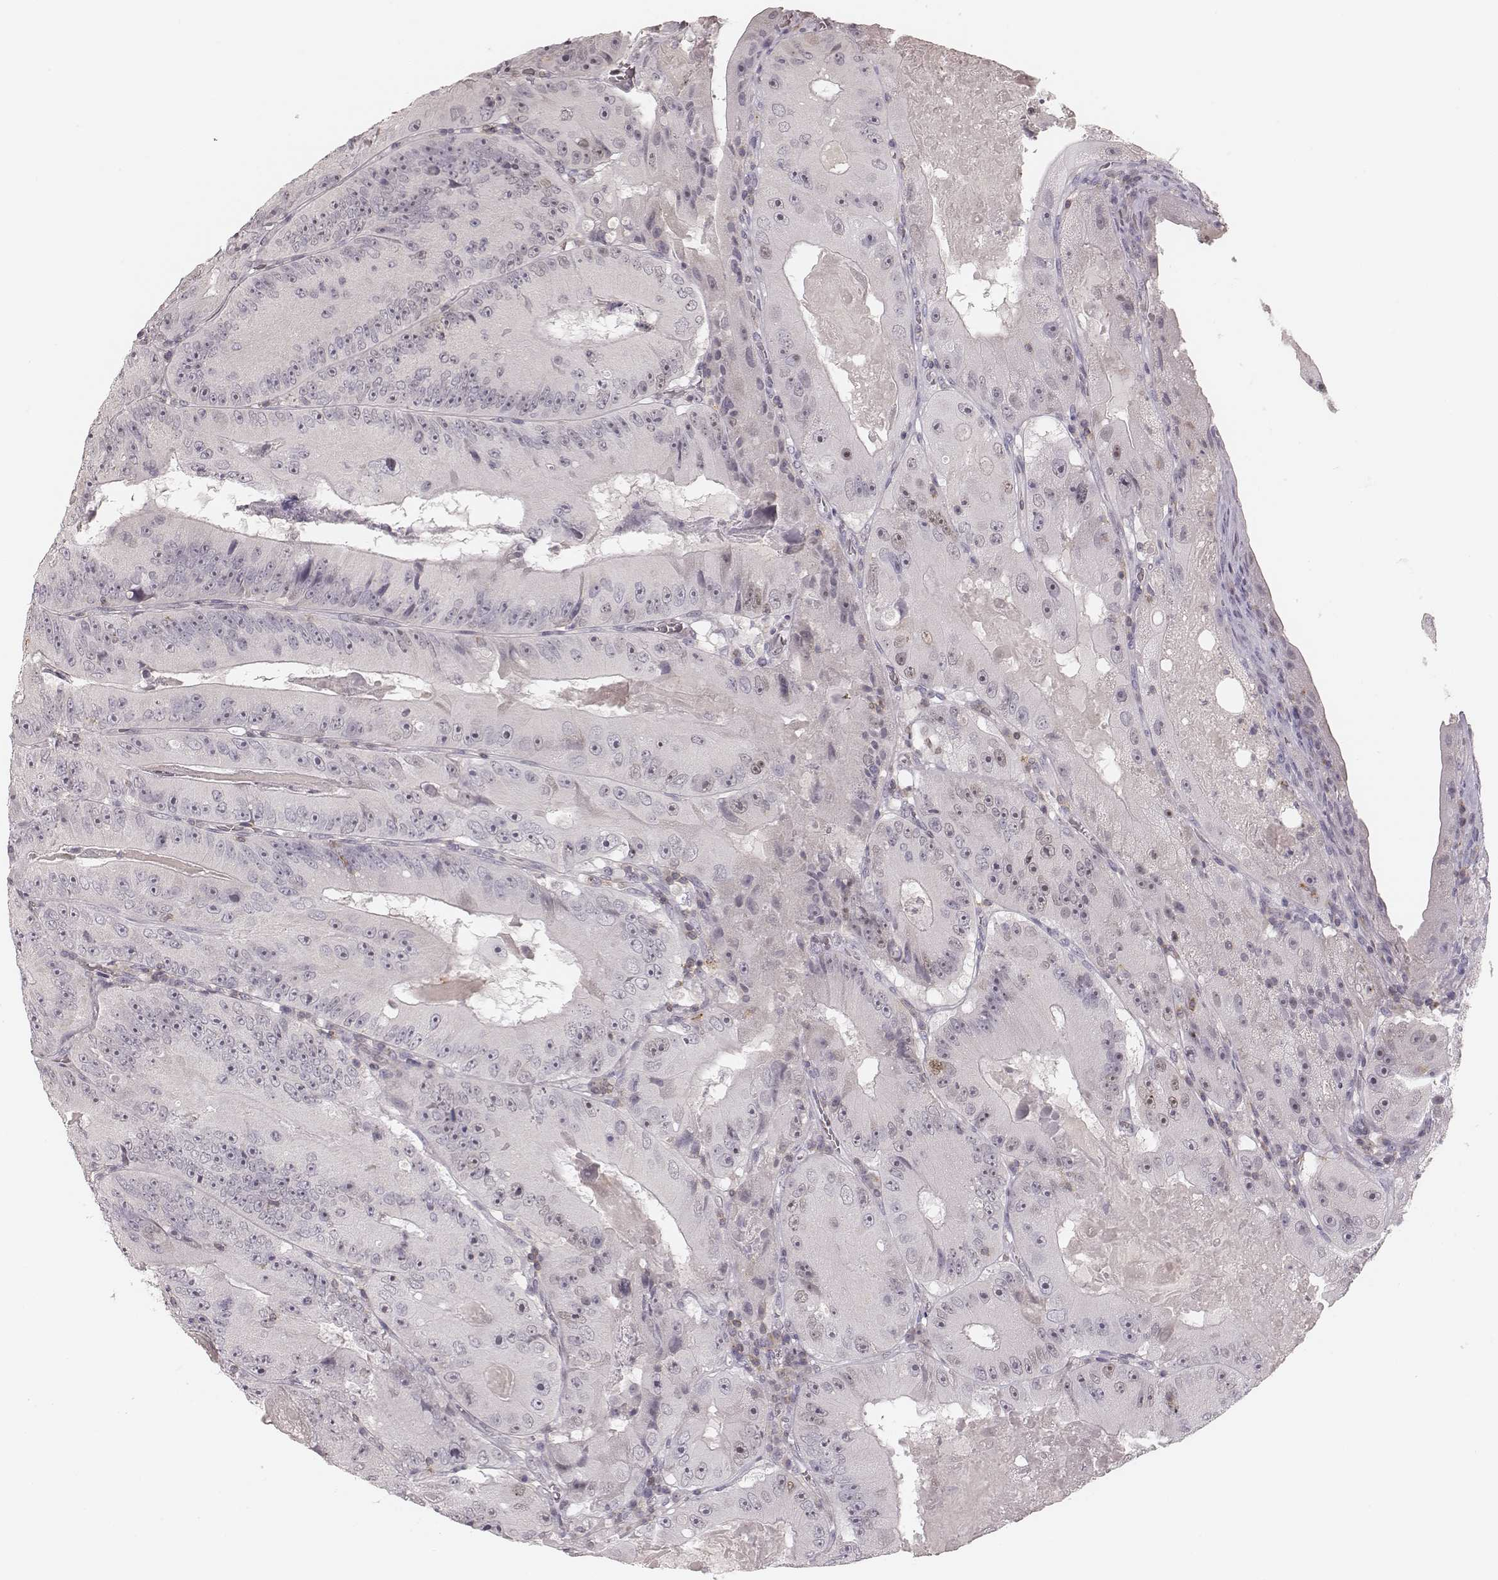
{"staining": {"intensity": "negative", "quantity": "none", "location": "none"}, "tissue": "colorectal cancer", "cell_type": "Tumor cells", "image_type": "cancer", "snomed": [{"axis": "morphology", "description": "Adenocarcinoma, NOS"}, {"axis": "topography", "description": "Colon"}], "caption": "Tumor cells are negative for protein expression in human adenocarcinoma (colorectal). (DAB (3,3'-diaminobenzidine) IHC visualized using brightfield microscopy, high magnification).", "gene": "MSX1", "patient": {"sex": "female", "age": 86}}